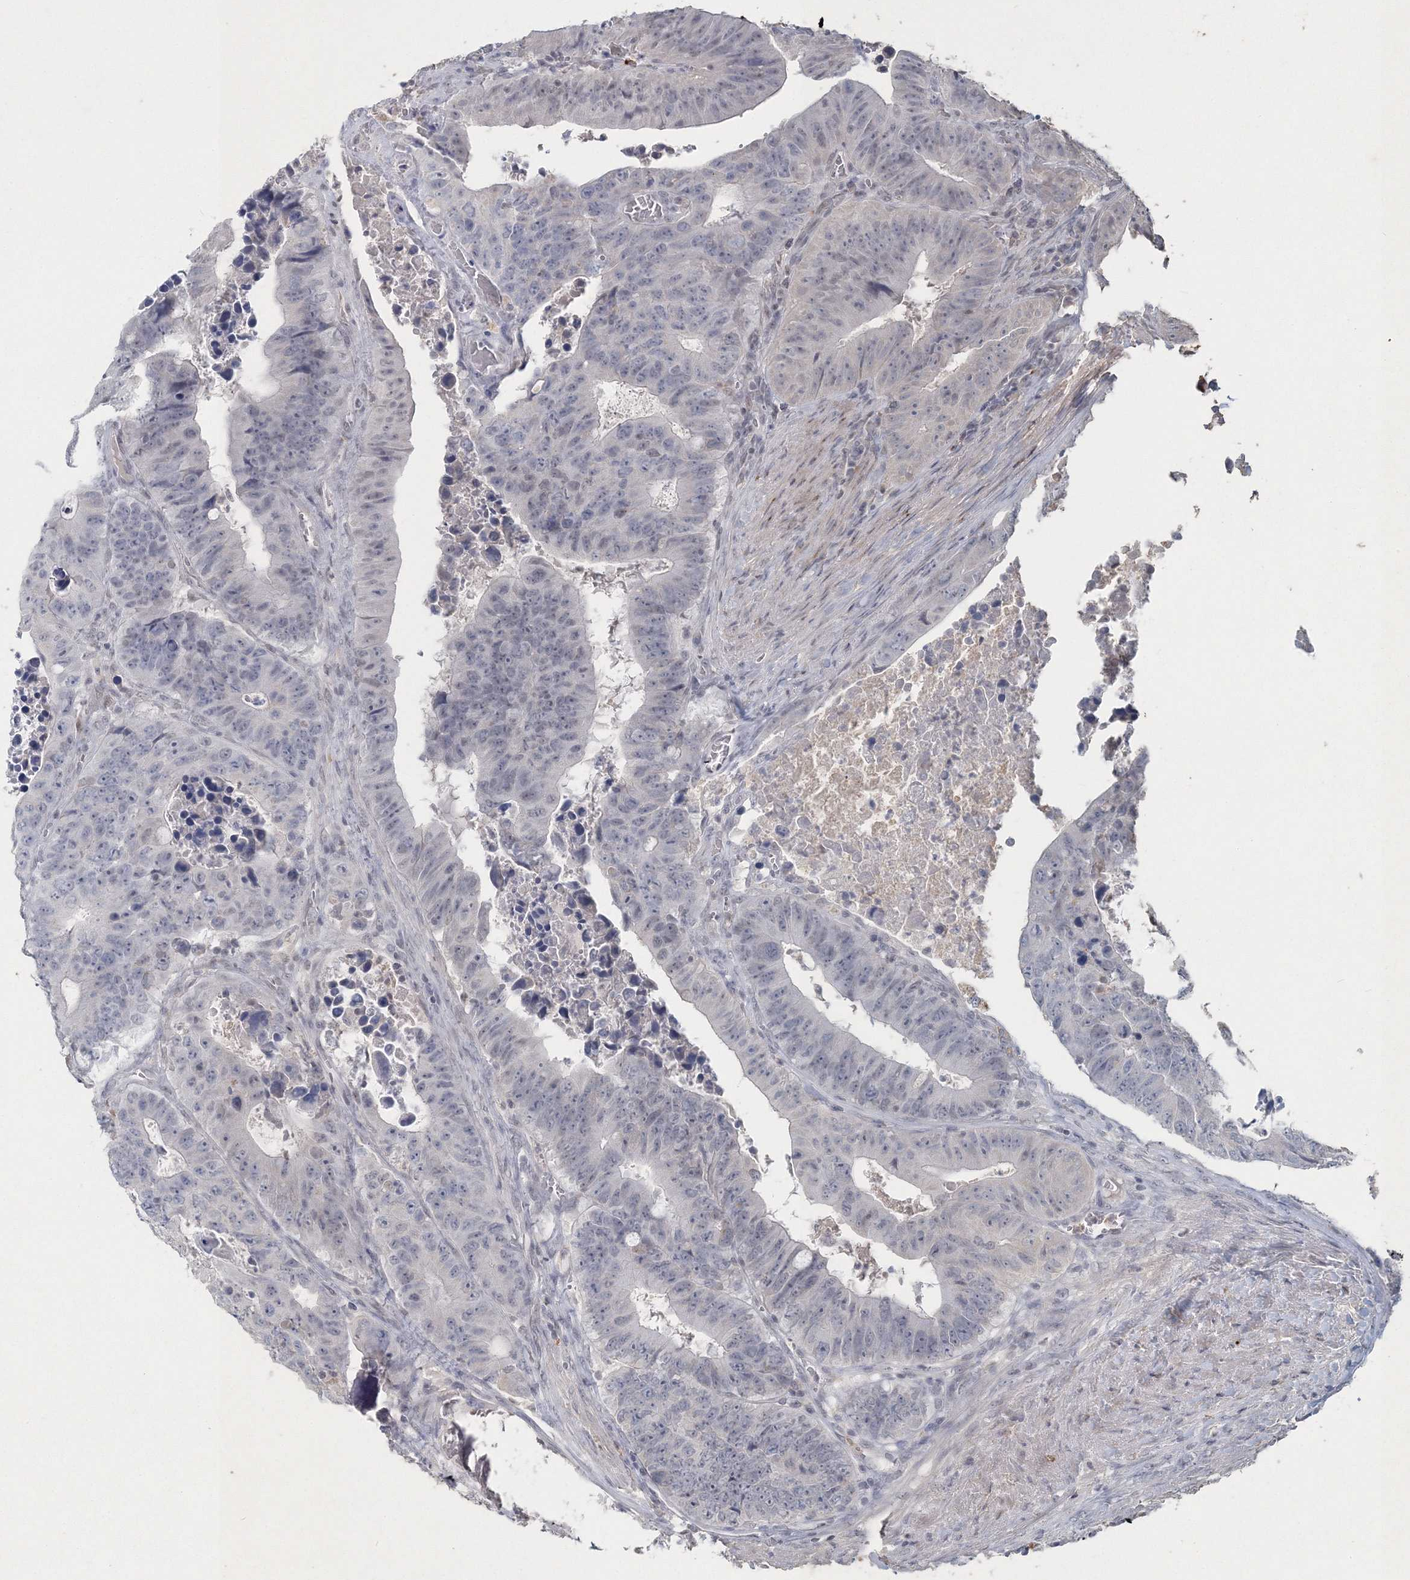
{"staining": {"intensity": "negative", "quantity": "none", "location": "none"}, "tissue": "colorectal cancer", "cell_type": "Tumor cells", "image_type": "cancer", "snomed": [{"axis": "morphology", "description": "Adenocarcinoma, NOS"}, {"axis": "topography", "description": "Colon"}], "caption": "An immunohistochemistry (IHC) histopathology image of adenocarcinoma (colorectal) is shown. There is no staining in tumor cells of adenocarcinoma (colorectal).", "gene": "UIMC1", "patient": {"sex": "male", "age": 87}}